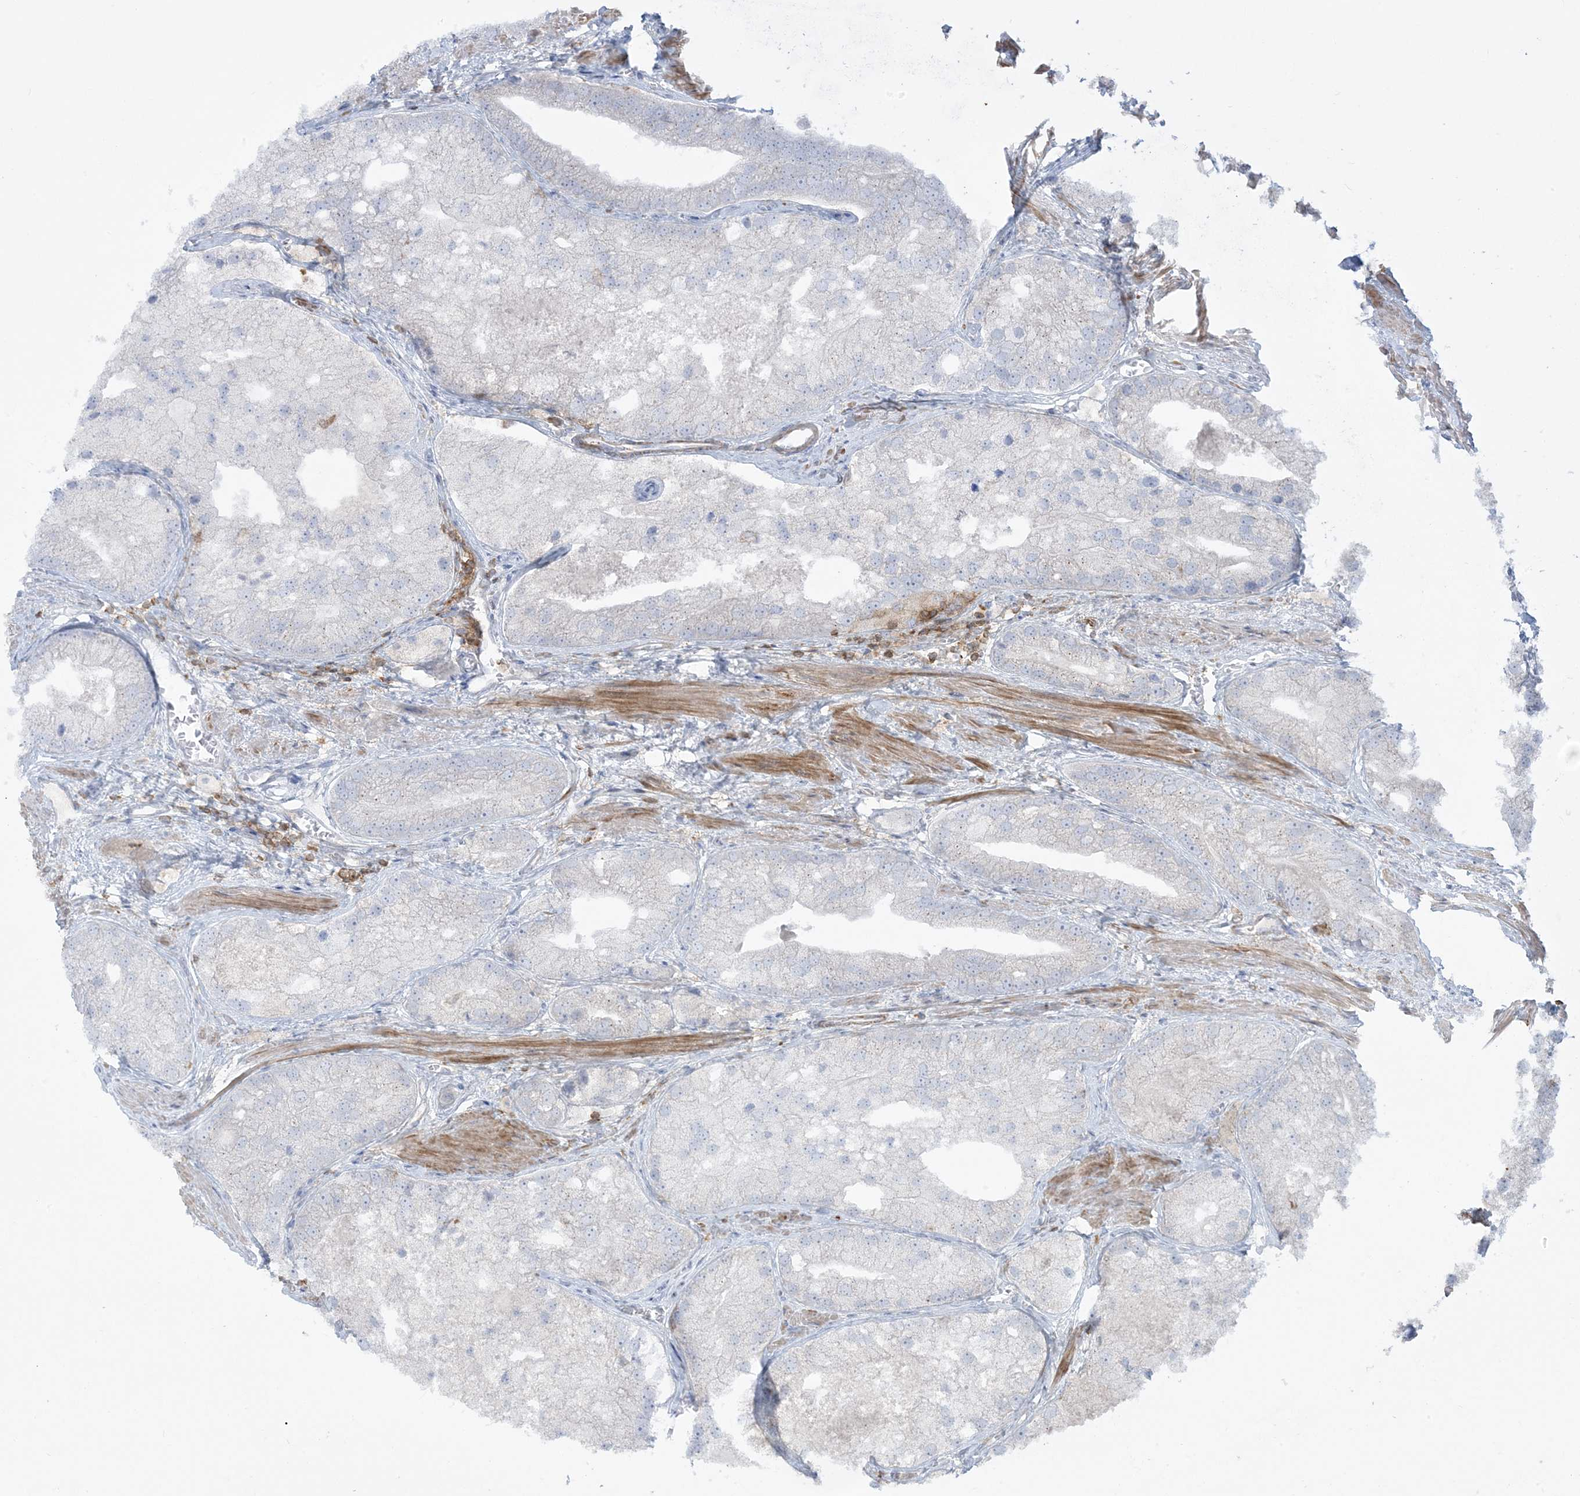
{"staining": {"intensity": "negative", "quantity": "none", "location": "none"}, "tissue": "prostate cancer", "cell_type": "Tumor cells", "image_type": "cancer", "snomed": [{"axis": "morphology", "description": "Adenocarcinoma, Low grade"}, {"axis": "topography", "description": "Prostate"}], "caption": "Prostate cancer (low-grade adenocarcinoma) stained for a protein using IHC exhibits no positivity tumor cells.", "gene": "ARHGAP30", "patient": {"sex": "male", "age": 69}}